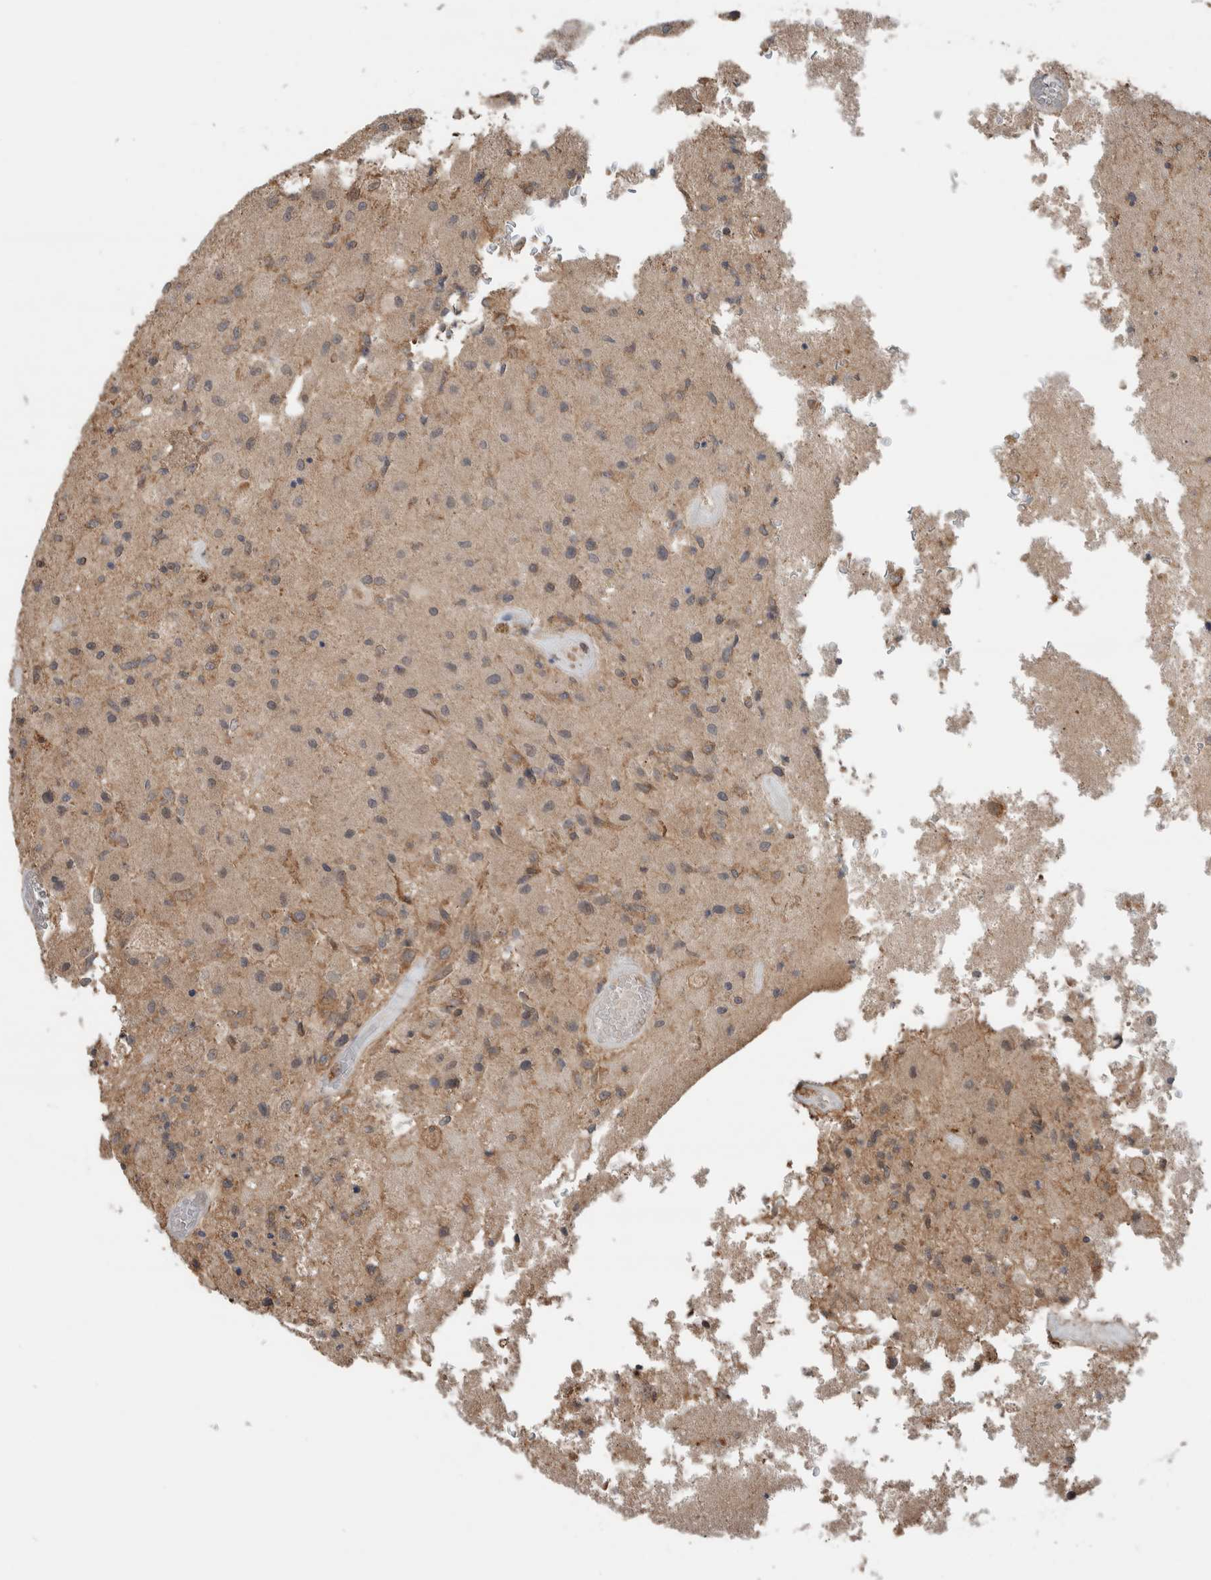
{"staining": {"intensity": "weak", "quantity": "<25%", "location": "cytoplasmic/membranous"}, "tissue": "glioma", "cell_type": "Tumor cells", "image_type": "cancer", "snomed": [{"axis": "morphology", "description": "Normal tissue, NOS"}, {"axis": "morphology", "description": "Glioma, malignant, High grade"}, {"axis": "topography", "description": "Cerebral cortex"}], "caption": "Immunohistochemical staining of malignant high-grade glioma demonstrates no significant expression in tumor cells.", "gene": "KLK14", "patient": {"sex": "male", "age": 77}}